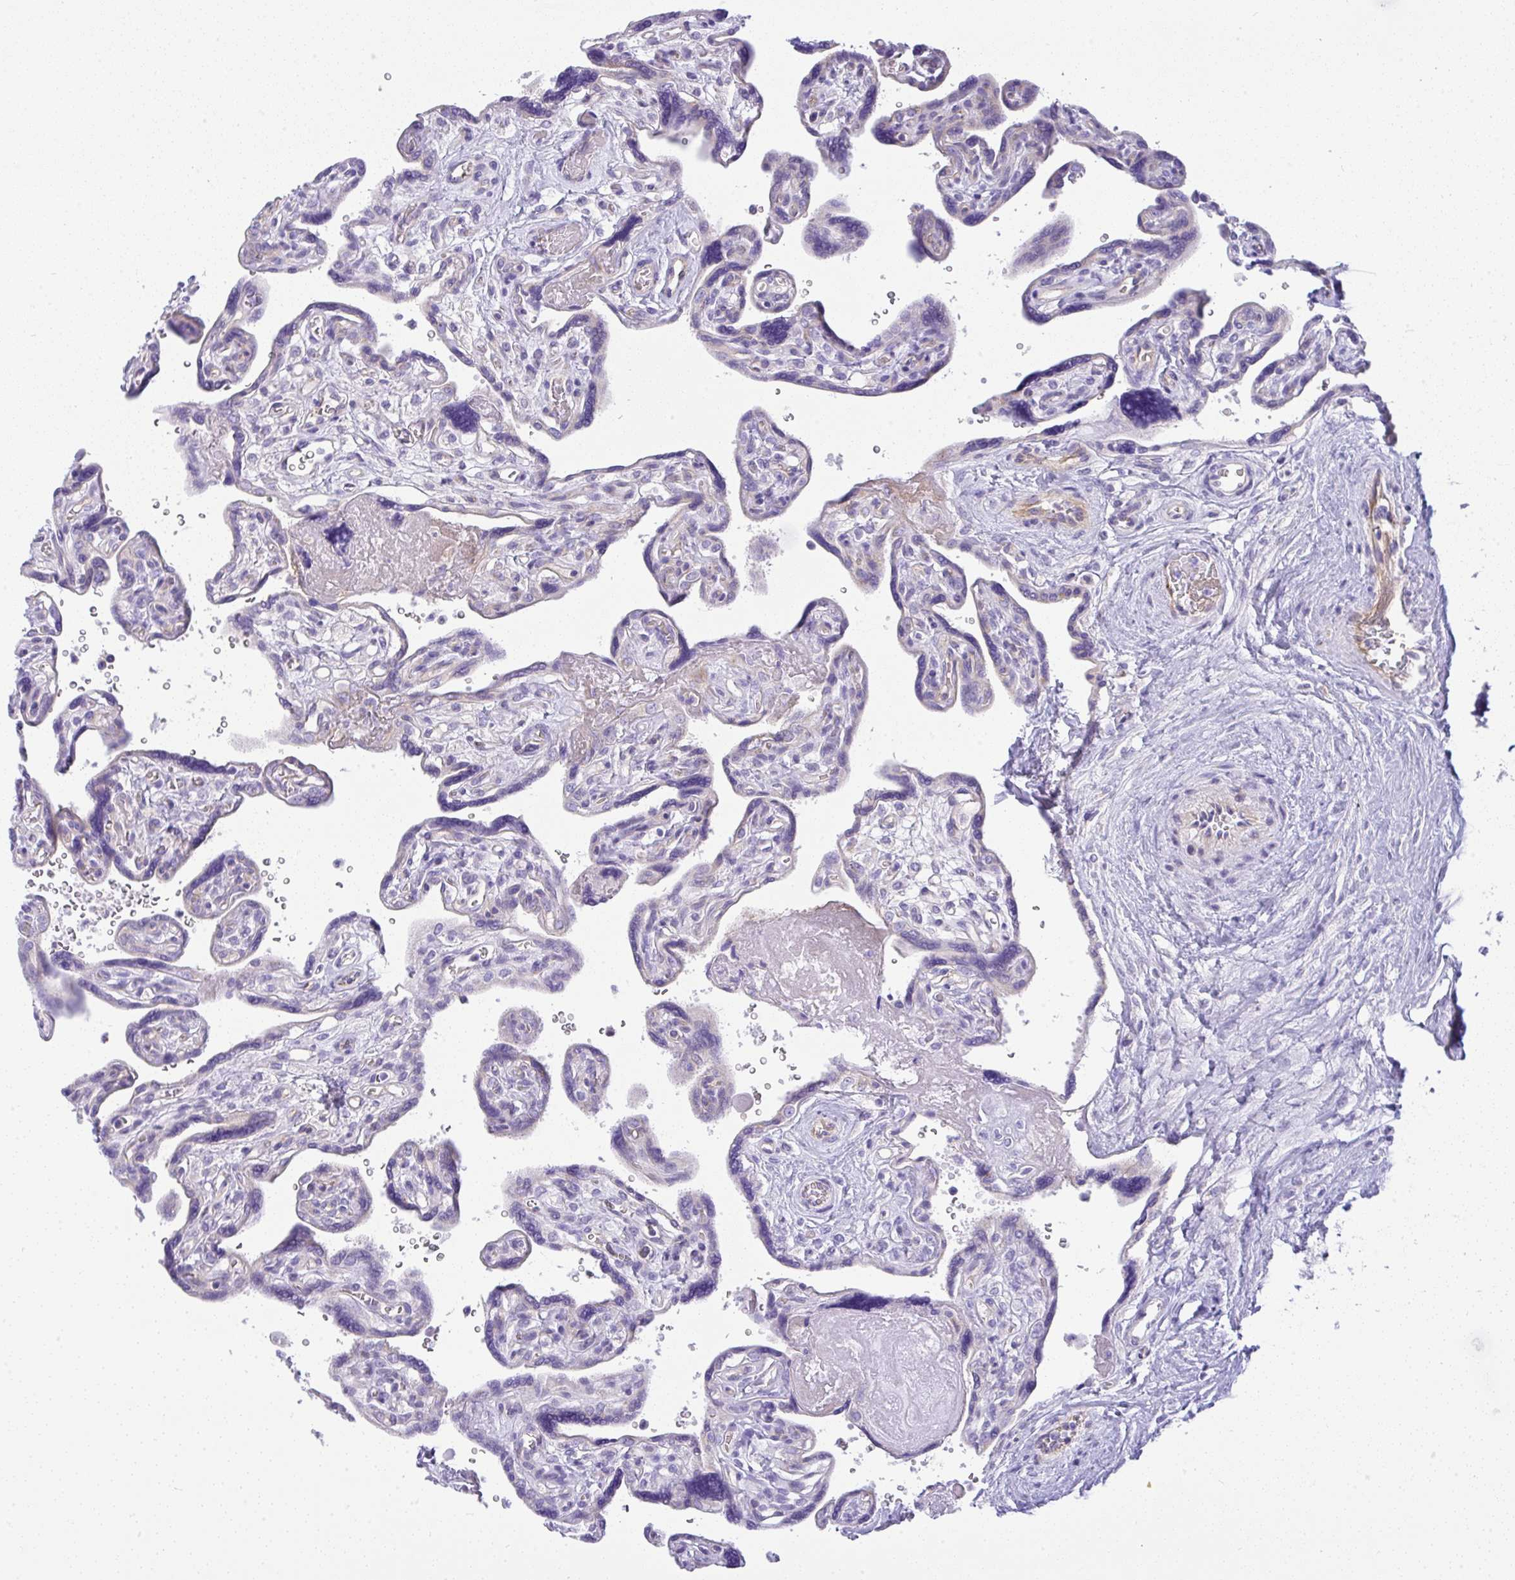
{"staining": {"intensity": "weak", "quantity": "25%-75%", "location": "cytoplasmic/membranous"}, "tissue": "placenta", "cell_type": "Decidual cells", "image_type": "normal", "snomed": [{"axis": "morphology", "description": "Normal tissue, NOS"}, {"axis": "topography", "description": "Placenta"}], "caption": "Protein expression analysis of benign human placenta reveals weak cytoplasmic/membranous expression in approximately 25%-75% of decidual cells. The protein of interest is stained brown, and the nuclei are stained in blue (DAB (3,3'-diaminobenzidine) IHC with brightfield microscopy, high magnification).", "gene": "FAM177A1", "patient": {"sex": "female", "age": 39}}